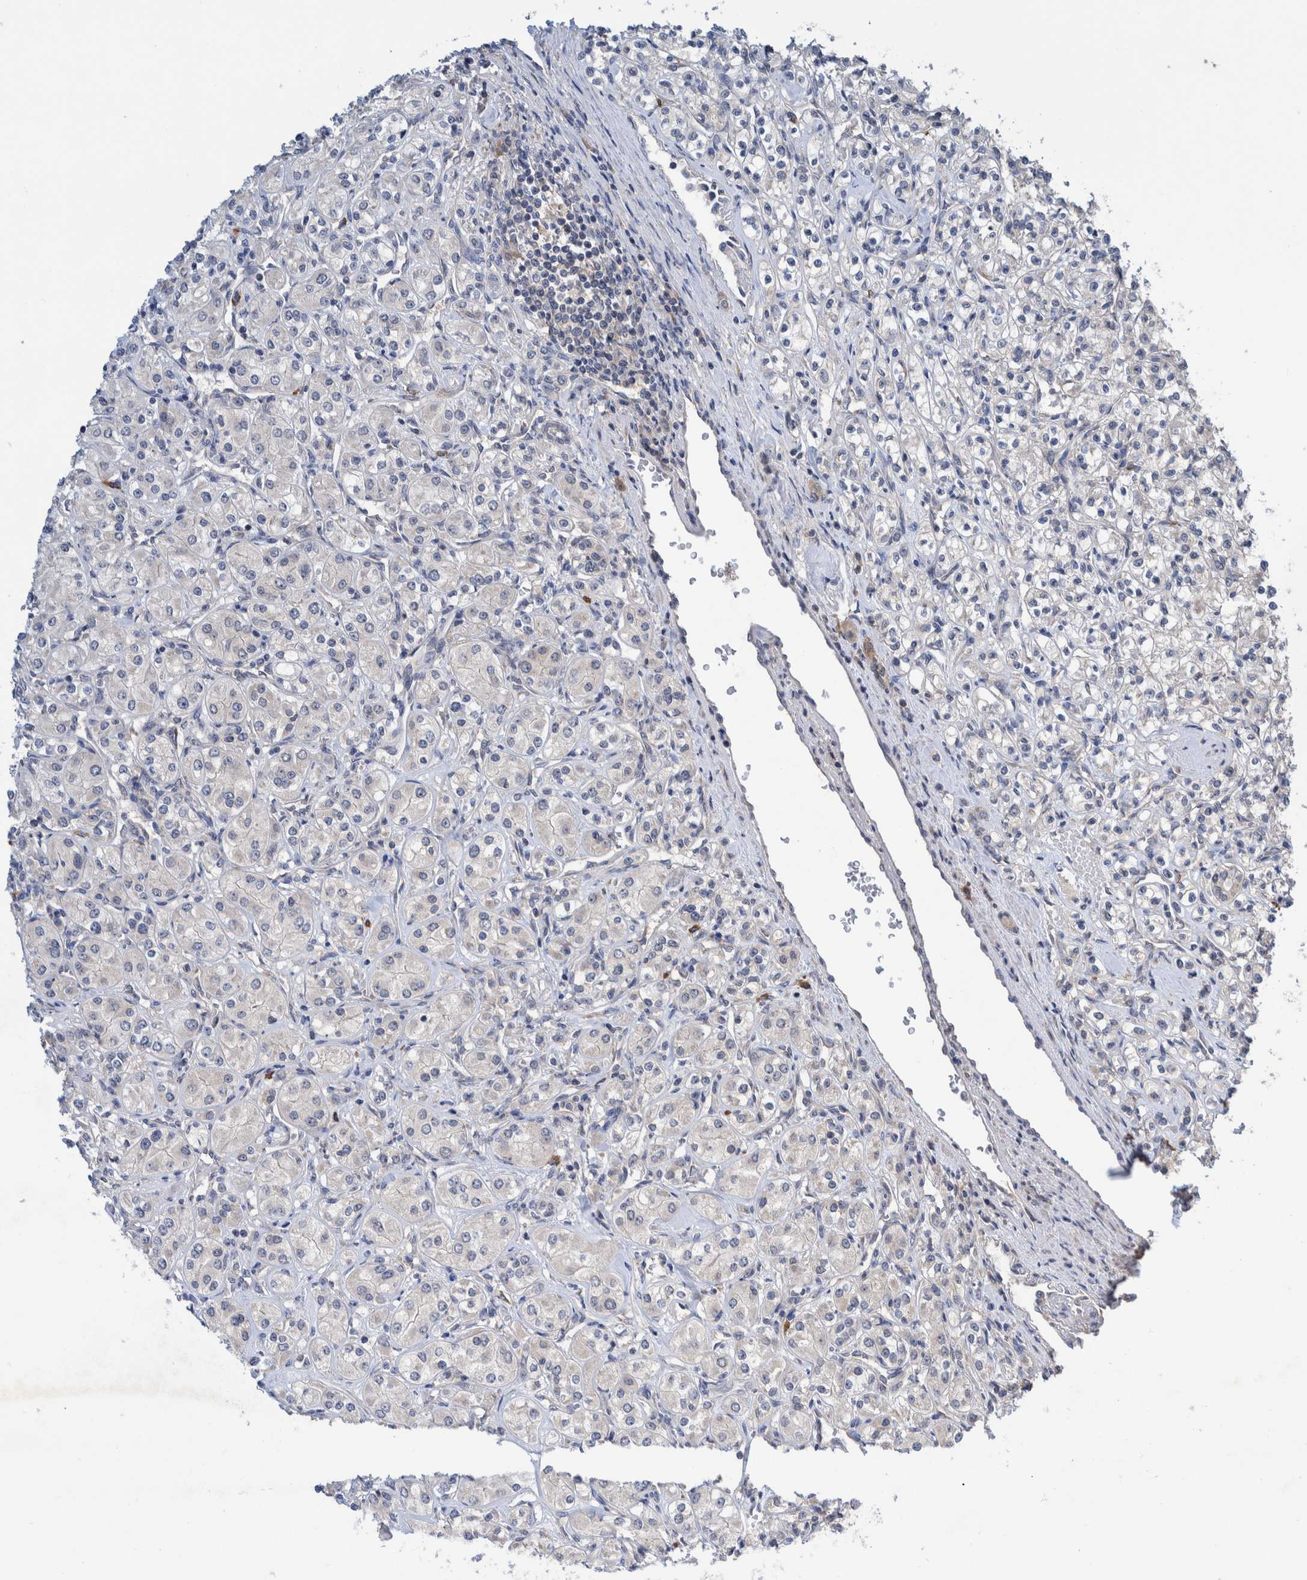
{"staining": {"intensity": "negative", "quantity": "none", "location": "none"}, "tissue": "renal cancer", "cell_type": "Tumor cells", "image_type": "cancer", "snomed": [{"axis": "morphology", "description": "Adenocarcinoma, NOS"}, {"axis": "topography", "description": "Kidney"}], "caption": "DAB (3,3'-diaminobenzidine) immunohistochemical staining of renal adenocarcinoma demonstrates no significant expression in tumor cells. (Brightfield microscopy of DAB (3,3'-diaminobenzidine) immunohistochemistry at high magnification).", "gene": "PLPBP", "patient": {"sex": "male", "age": 77}}